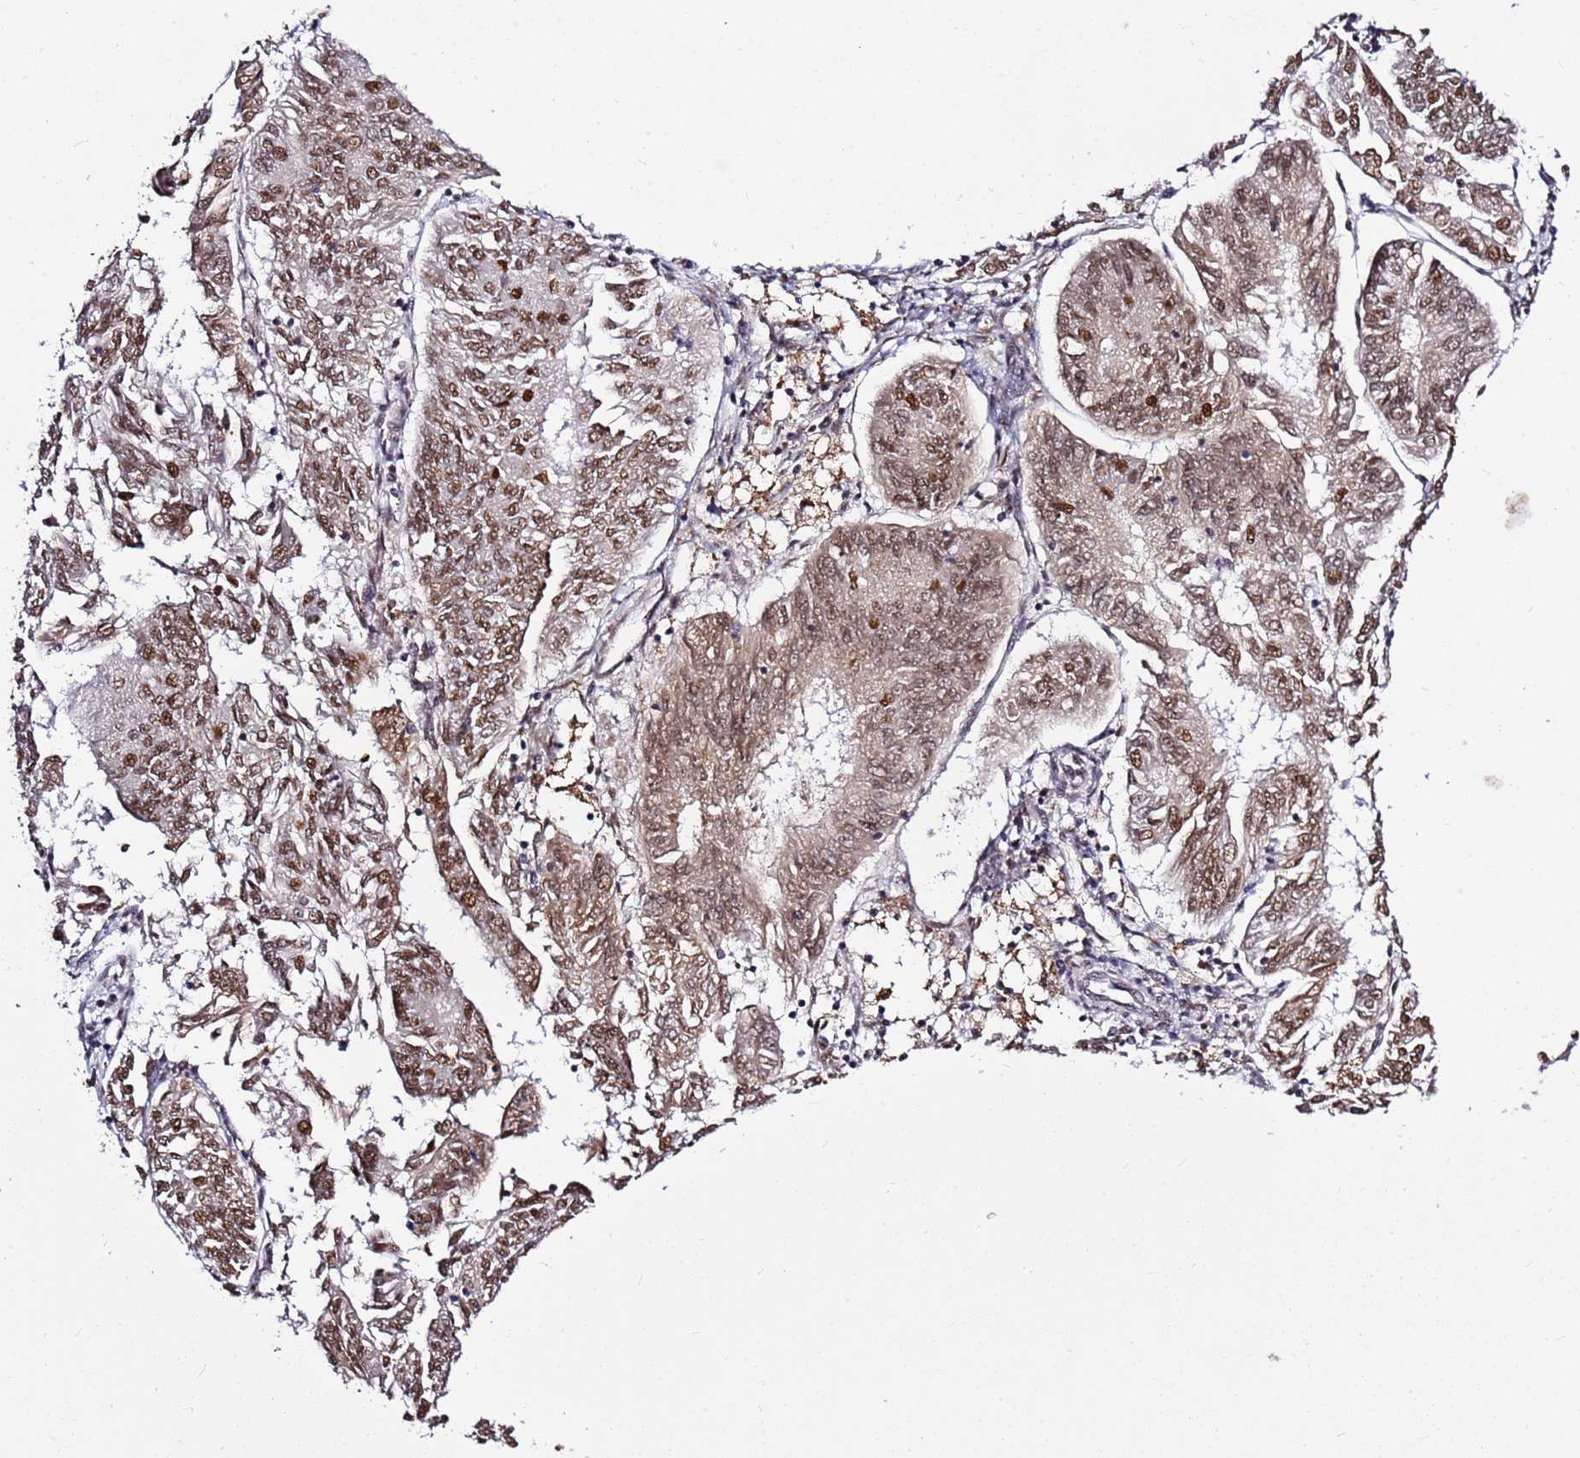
{"staining": {"intensity": "moderate", "quantity": ">75%", "location": "nuclear"}, "tissue": "endometrial cancer", "cell_type": "Tumor cells", "image_type": "cancer", "snomed": [{"axis": "morphology", "description": "Adenocarcinoma, NOS"}, {"axis": "topography", "description": "Endometrium"}], "caption": "A brown stain highlights moderate nuclear expression of a protein in endometrial adenocarcinoma tumor cells. (DAB (3,3'-diaminobenzidine) IHC, brown staining for protein, blue staining for nuclei).", "gene": "AKAP8L", "patient": {"sex": "female", "age": 58}}